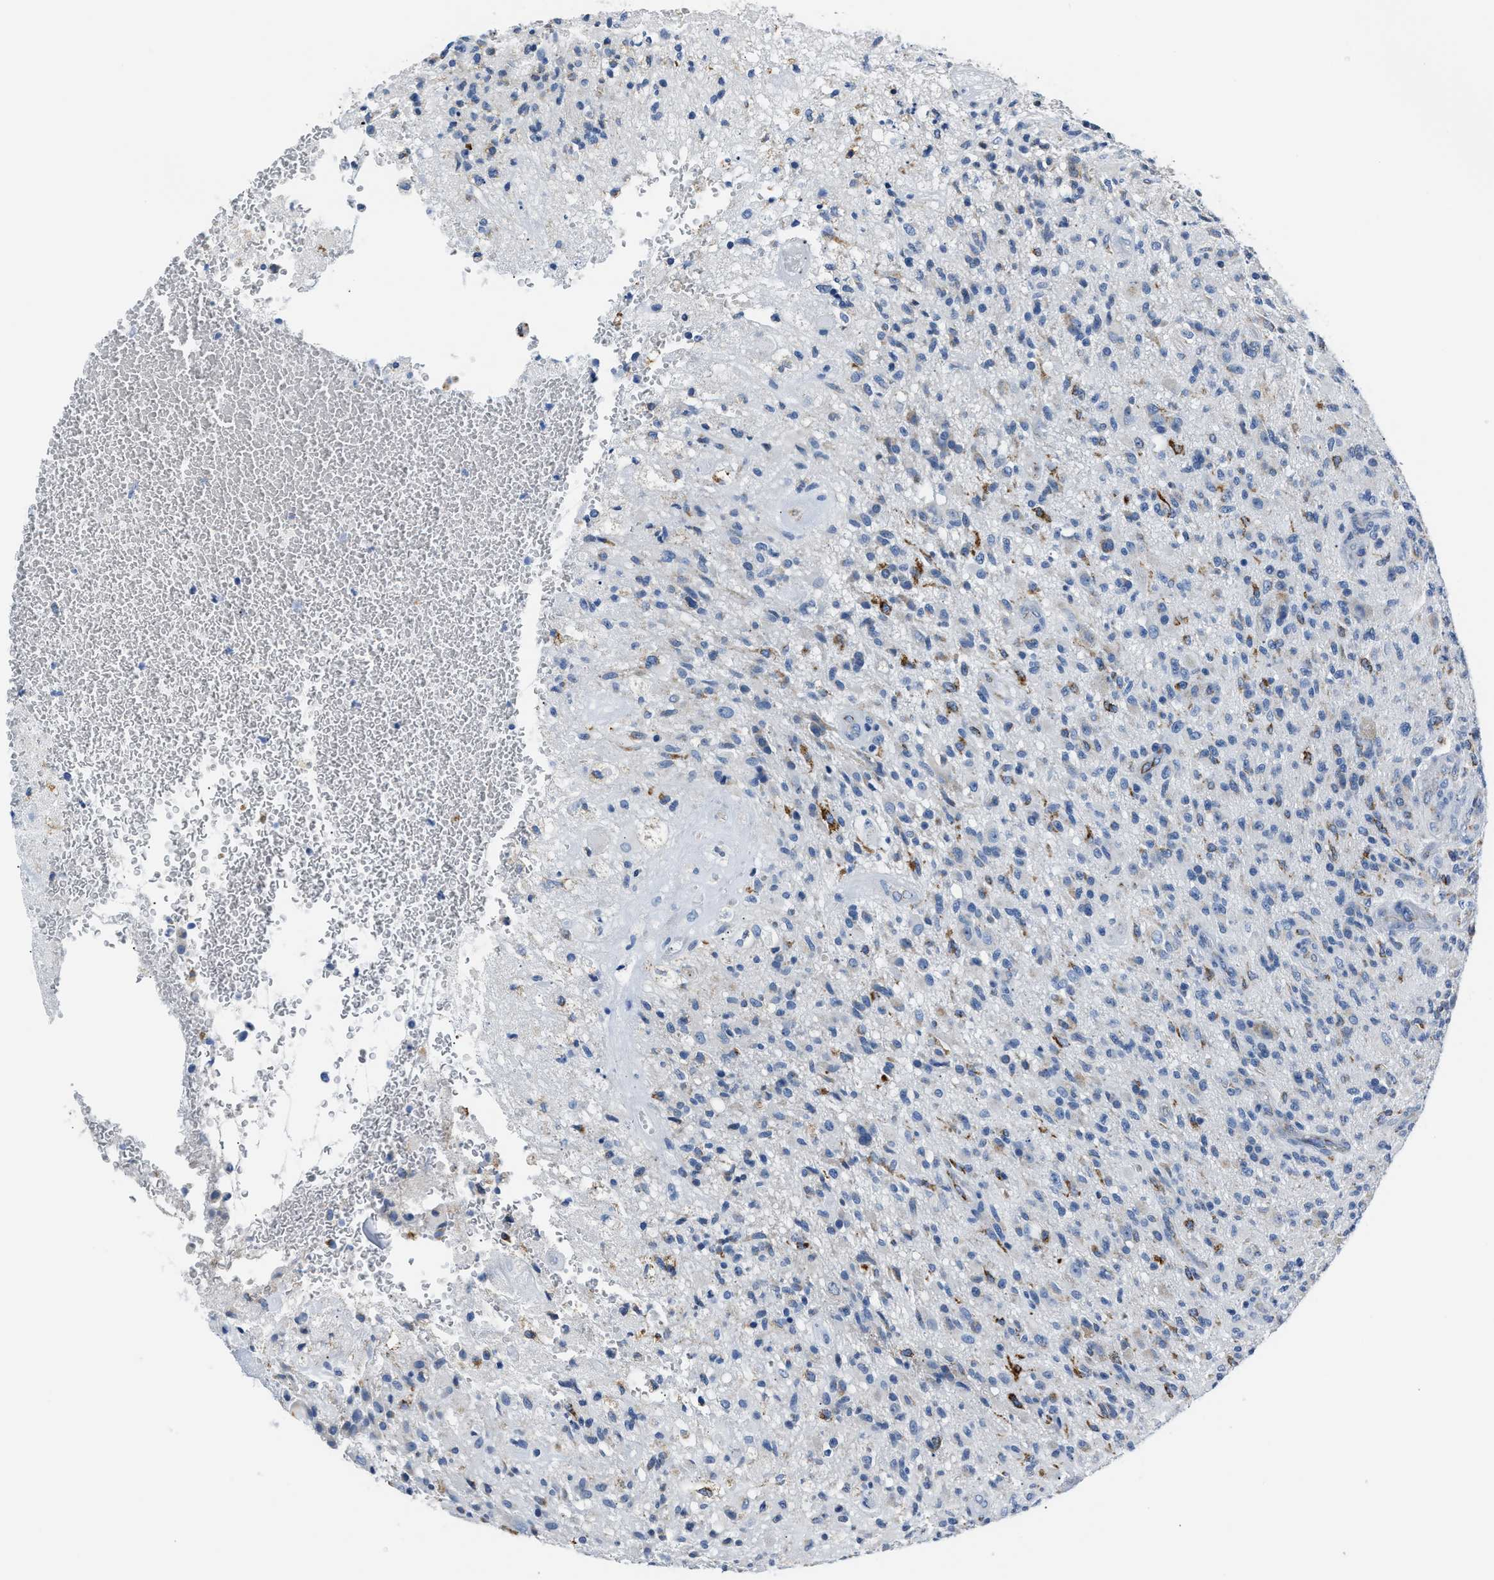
{"staining": {"intensity": "moderate", "quantity": "<25%", "location": "cytoplasmic/membranous"}, "tissue": "glioma", "cell_type": "Tumor cells", "image_type": "cancer", "snomed": [{"axis": "morphology", "description": "Glioma, malignant, High grade"}, {"axis": "topography", "description": "Brain"}], "caption": "Immunohistochemical staining of human glioma reveals moderate cytoplasmic/membranous protein staining in about <25% of tumor cells.", "gene": "AMACR", "patient": {"sex": "male", "age": 71}}